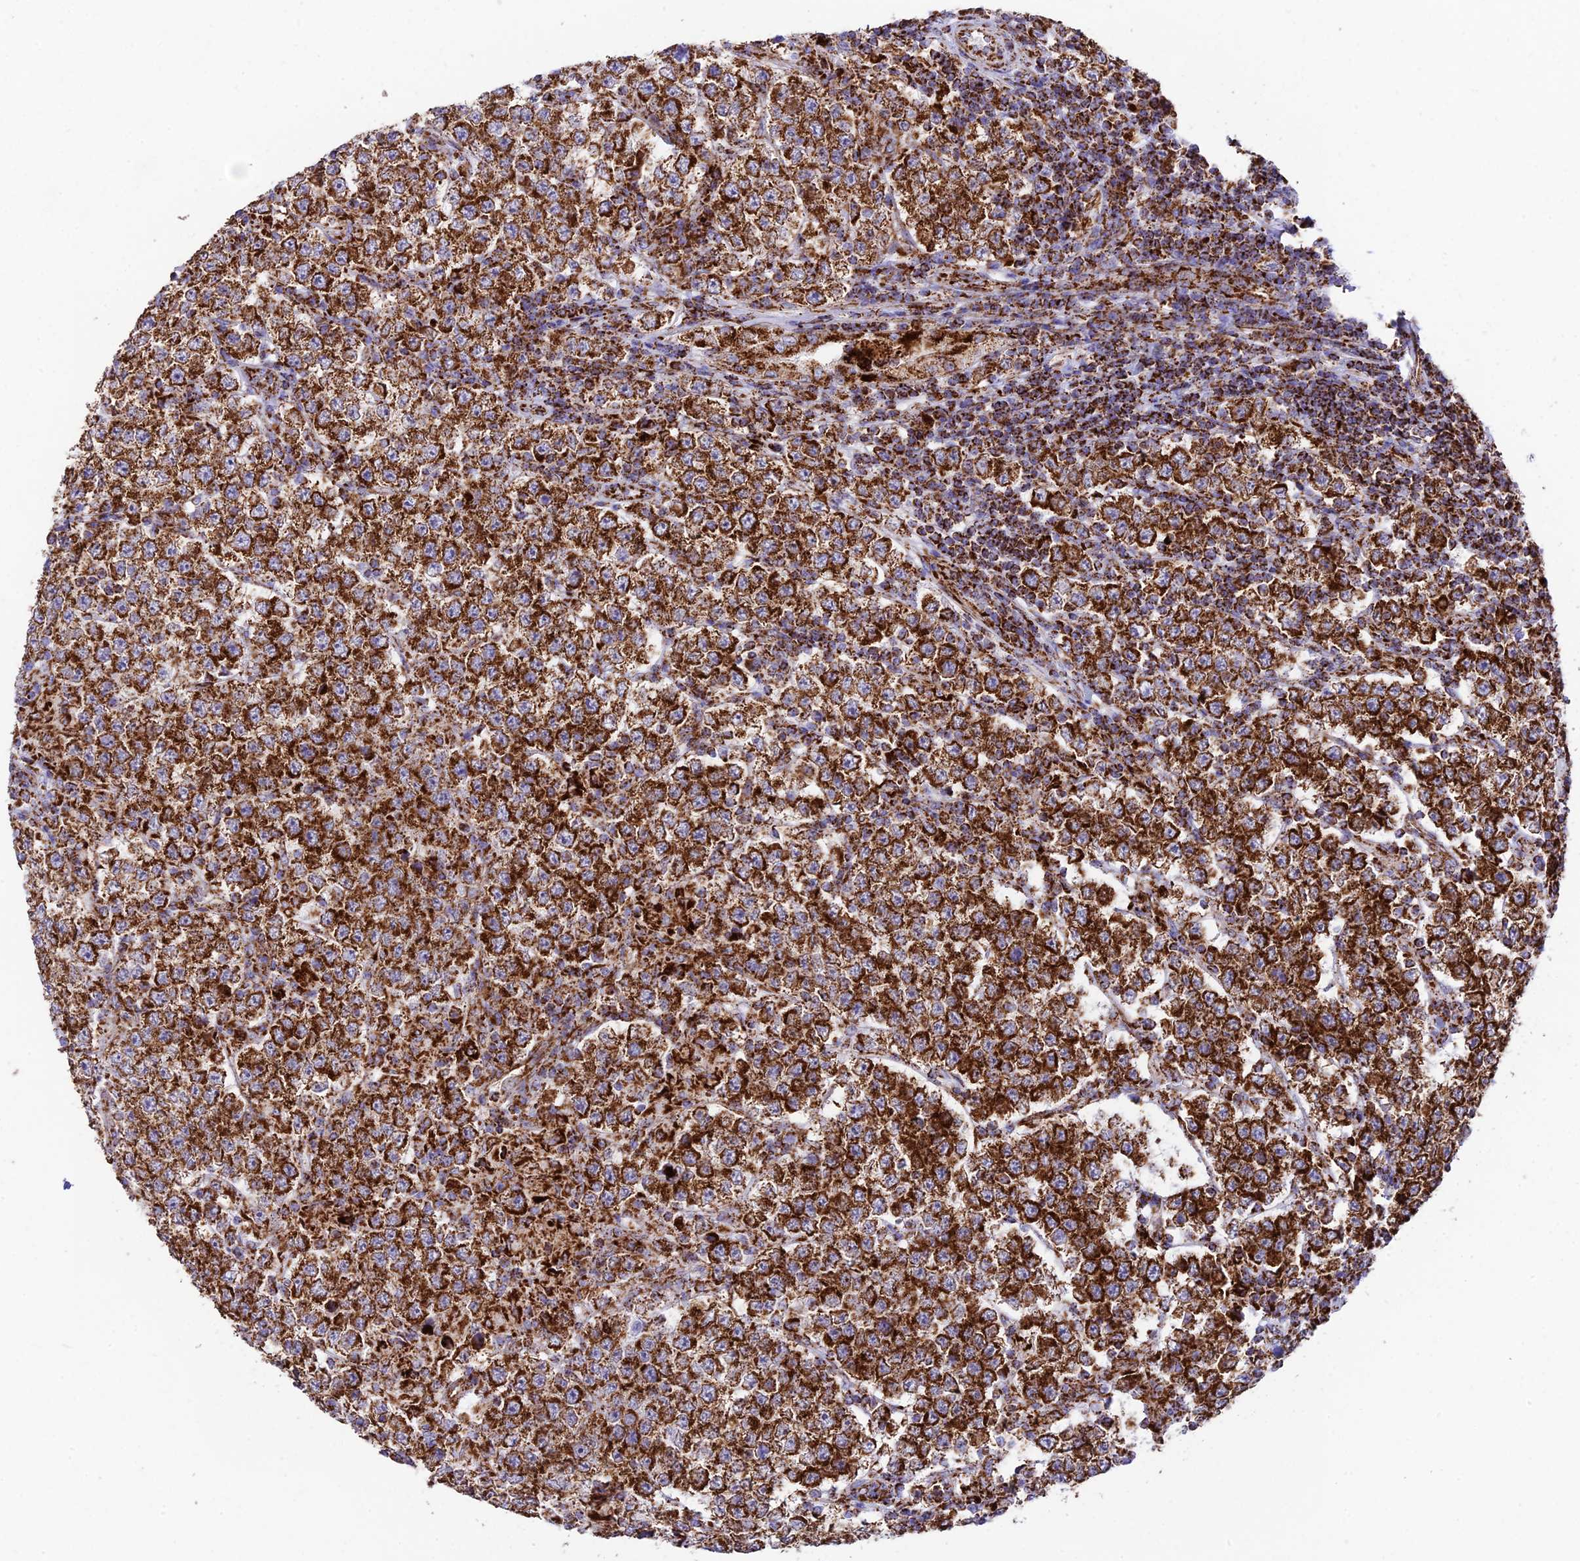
{"staining": {"intensity": "strong", "quantity": ">75%", "location": "cytoplasmic/membranous"}, "tissue": "testis cancer", "cell_type": "Tumor cells", "image_type": "cancer", "snomed": [{"axis": "morphology", "description": "Normal tissue, NOS"}, {"axis": "morphology", "description": "Urothelial carcinoma, High grade"}, {"axis": "morphology", "description": "Seminoma, NOS"}, {"axis": "morphology", "description": "Carcinoma, Embryonal, NOS"}, {"axis": "topography", "description": "Urinary bladder"}, {"axis": "topography", "description": "Testis"}], "caption": "A high amount of strong cytoplasmic/membranous positivity is seen in about >75% of tumor cells in testis embryonal carcinoma tissue. The protein of interest is stained brown, and the nuclei are stained in blue (DAB (3,3'-diaminobenzidine) IHC with brightfield microscopy, high magnification).", "gene": "CHCHD3", "patient": {"sex": "male", "age": 41}}